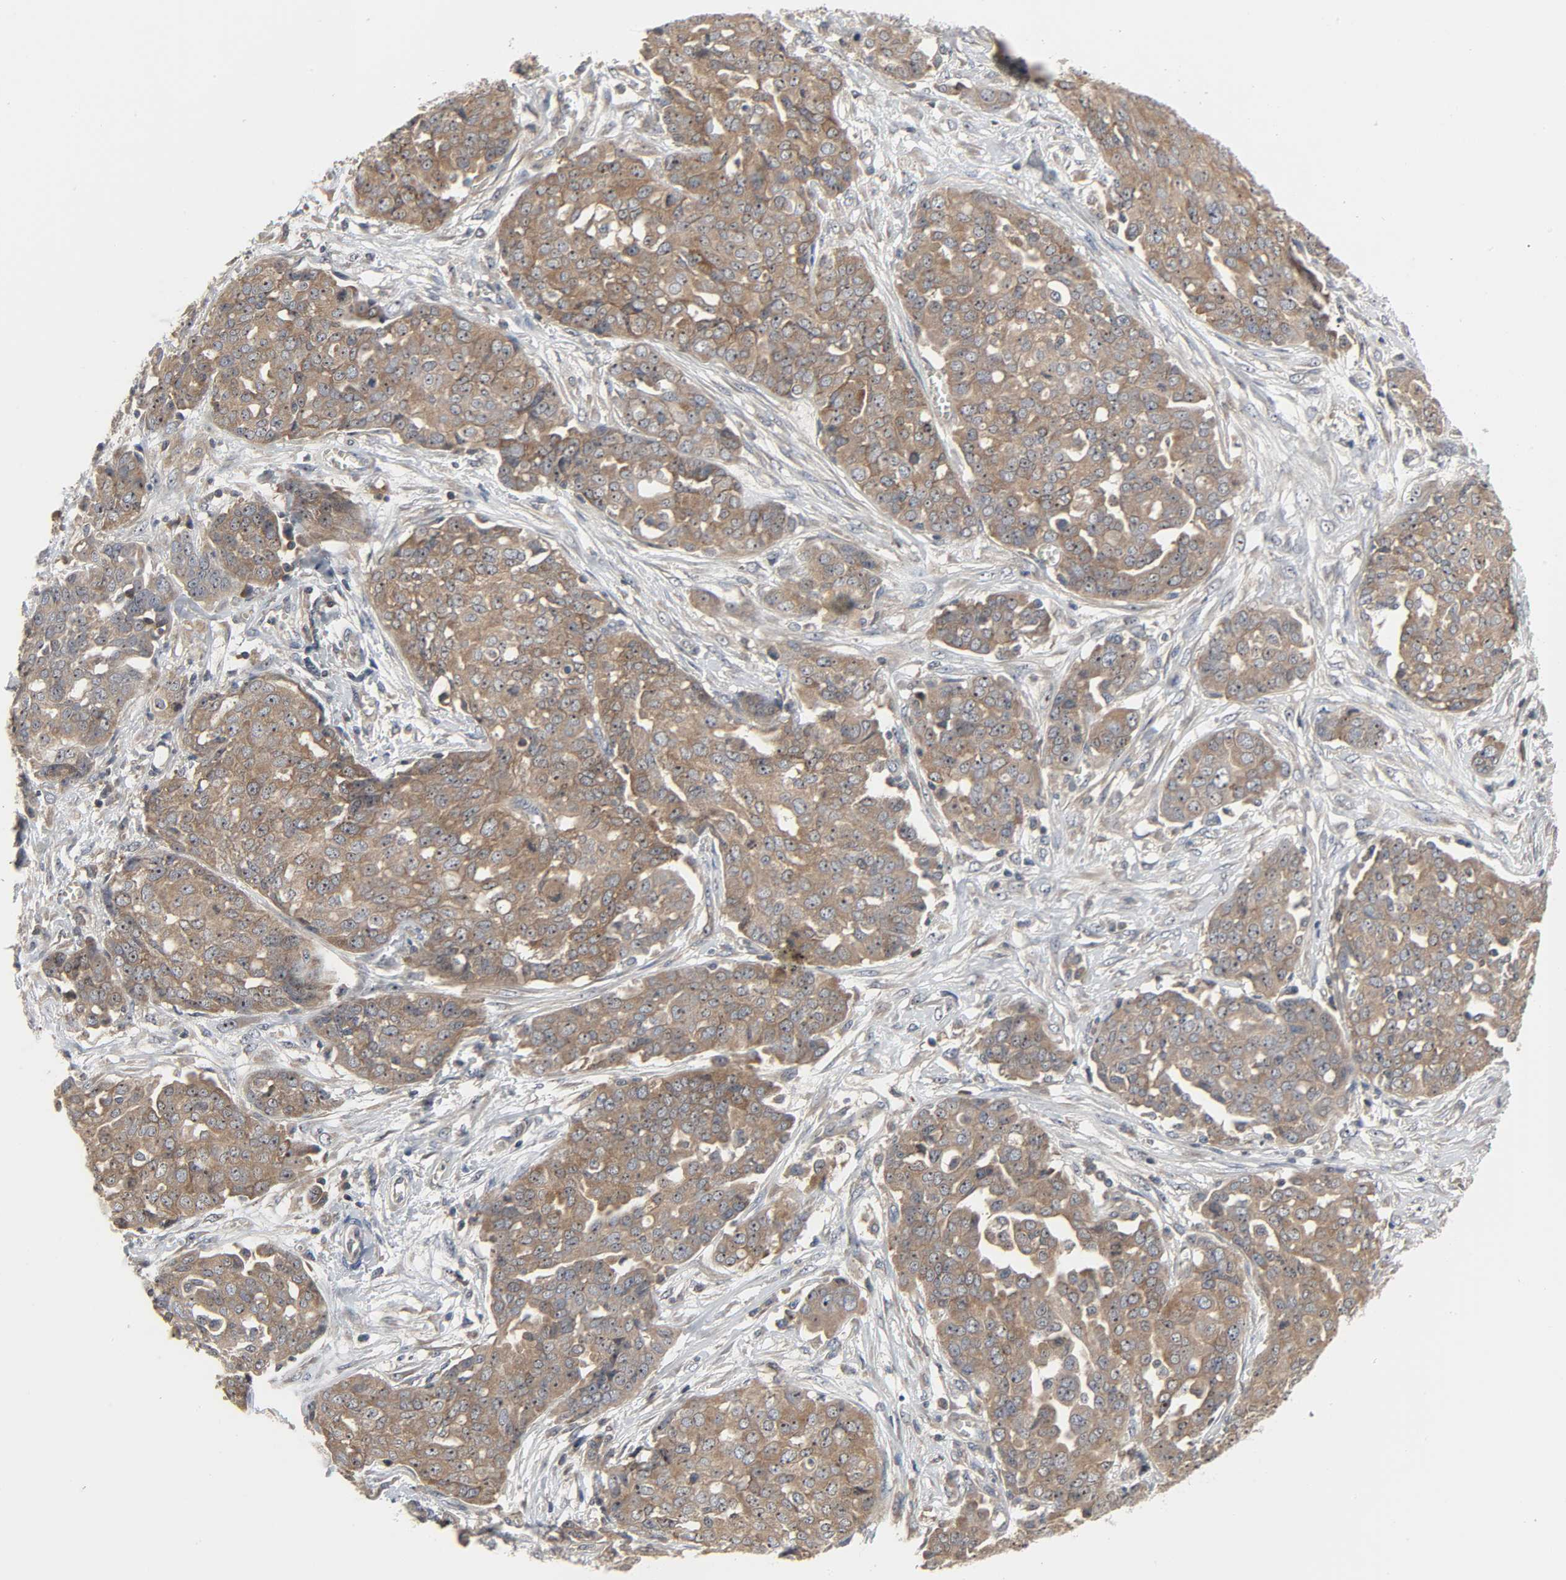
{"staining": {"intensity": "moderate", "quantity": ">75%", "location": "cytoplasmic/membranous,nuclear"}, "tissue": "ovarian cancer", "cell_type": "Tumor cells", "image_type": "cancer", "snomed": [{"axis": "morphology", "description": "Cystadenocarcinoma, serous, NOS"}, {"axis": "topography", "description": "Soft tissue"}, {"axis": "topography", "description": "Ovary"}], "caption": "Approximately >75% of tumor cells in human ovarian cancer (serous cystadenocarcinoma) demonstrate moderate cytoplasmic/membranous and nuclear protein positivity as visualized by brown immunohistochemical staining.", "gene": "PLEKHA2", "patient": {"sex": "female", "age": 57}}